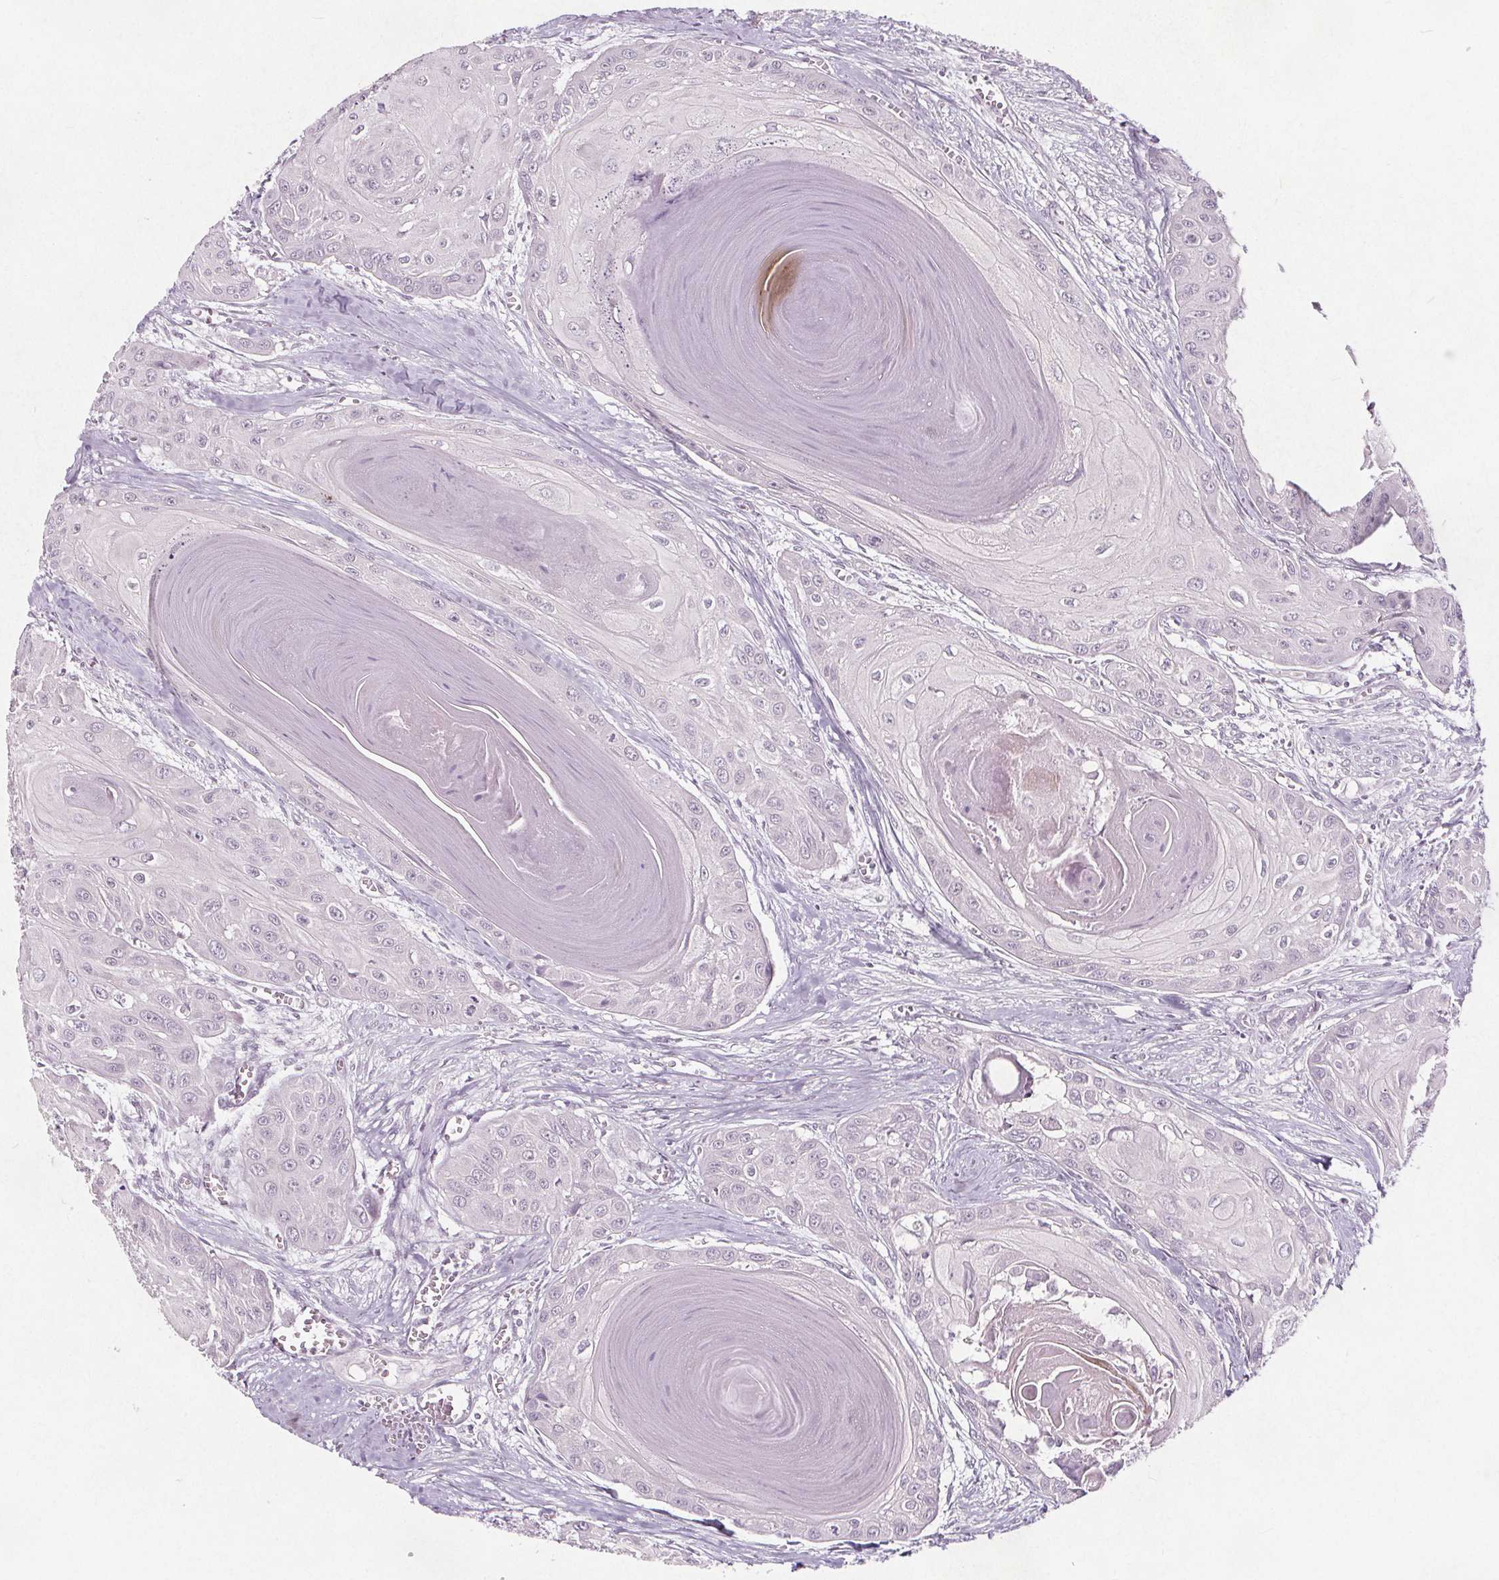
{"staining": {"intensity": "negative", "quantity": "none", "location": "none"}, "tissue": "head and neck cancer", "cell_type": "Tumor cells", "image_type": "cancer", "snomed": [{"axis": "morphology", "description": "Squamous cell carcinoma, NOS"}, {"axis": "topography", "description": "Oral tissue"}, {"axis": "topography", "description": "Head-Neck"}], "caption": "Immunohistochemistry of squamous cell carcinoma (head and neck) displays no staining in tumor cells.", "gene": "TAF6L", "patient": {"sex": "male", "age": 71}}